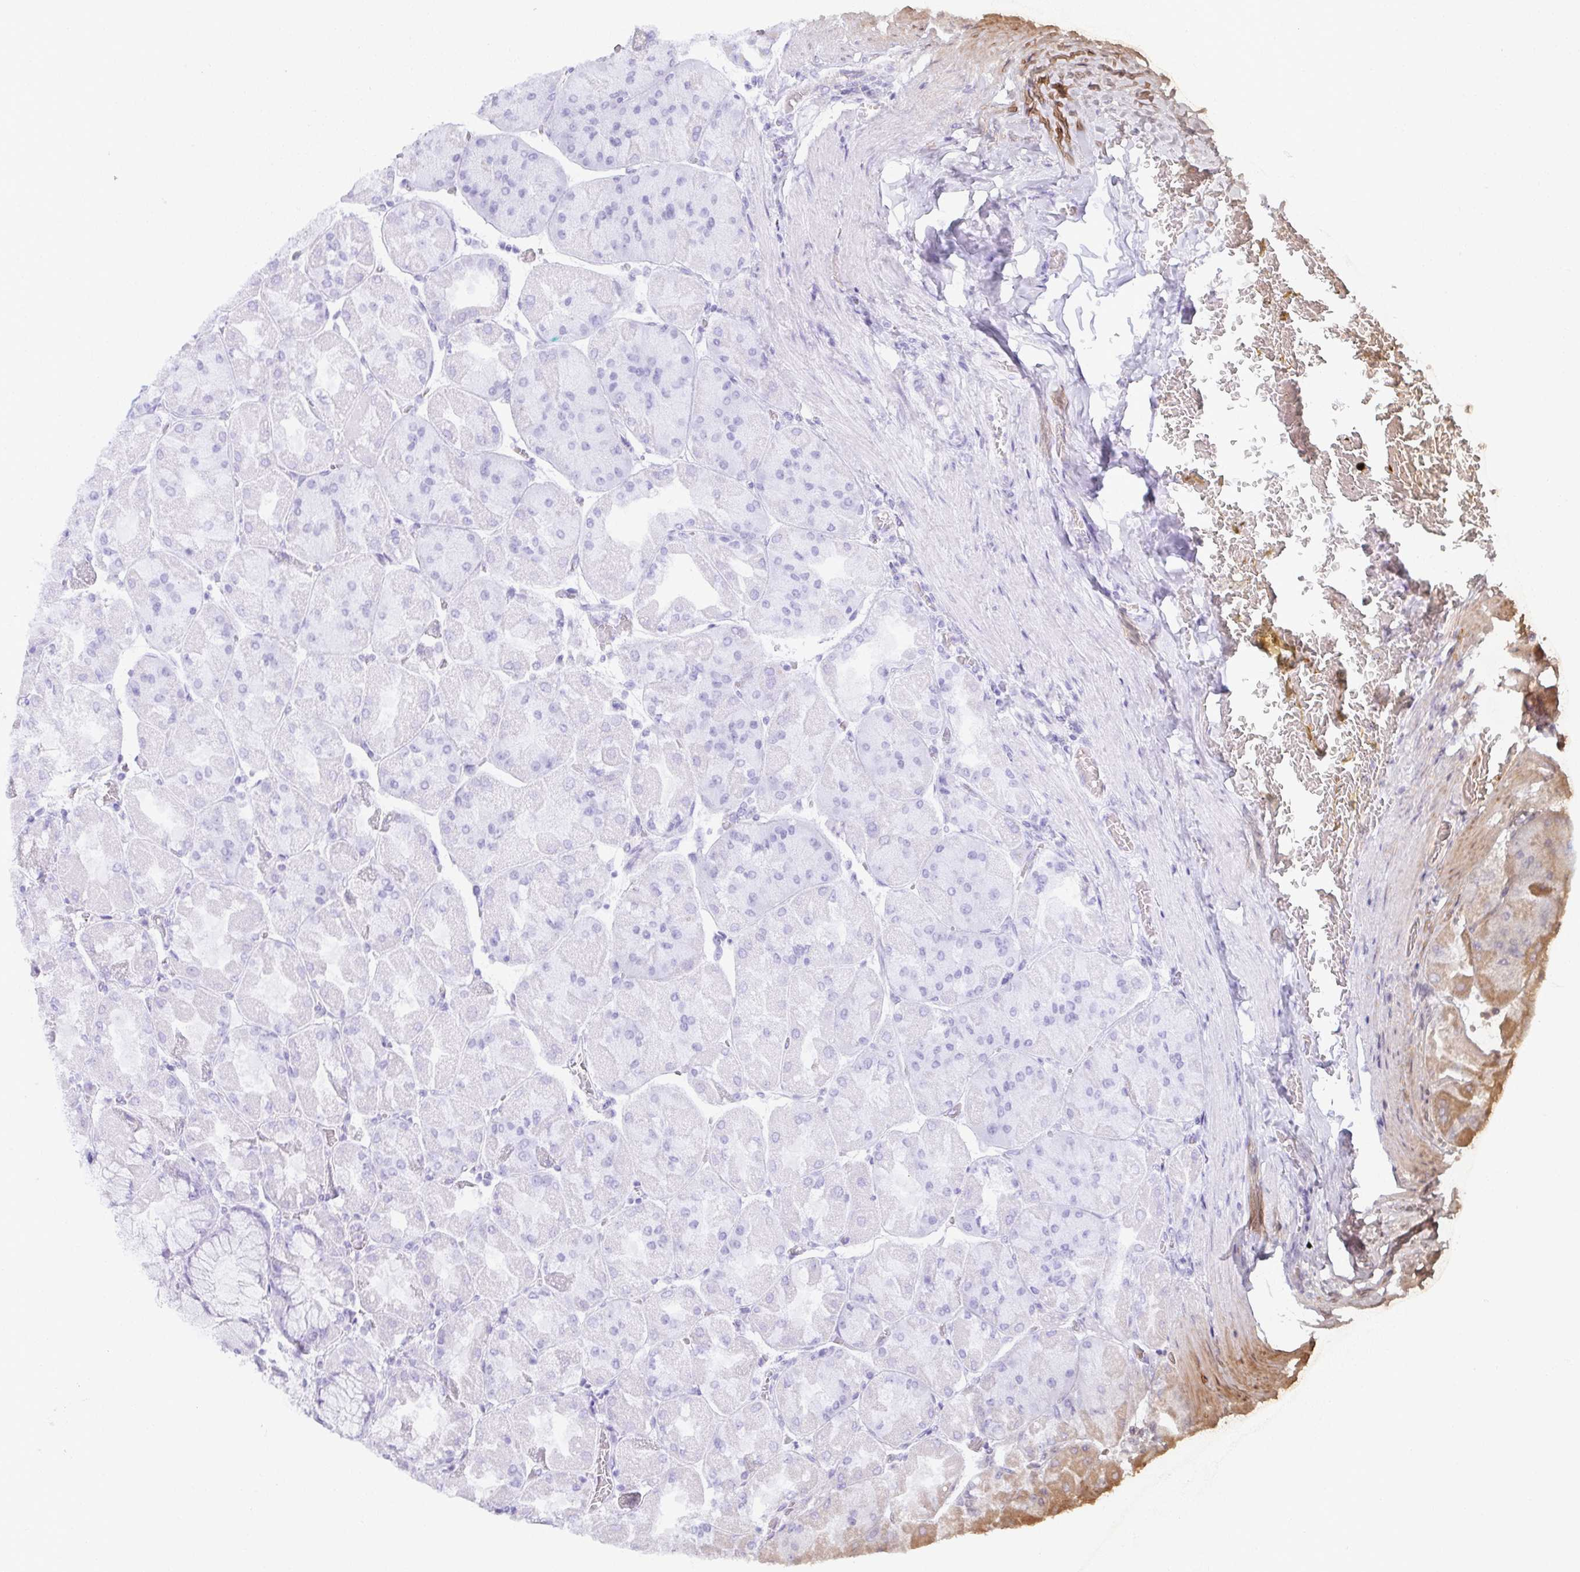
{"staining": {"intensity": "negative", "quantity": "none", "location": "none"}, "tissue": "stomach", "cell_type": "Glandular cells", "image_type": "normal", "snomed": [{"axis": "morphology", "description": "Normal tissue, NOS"}, {"axis": "topography", "description": "Stomach"}], "caption": "Immunohistochemistry (IHC) histopathology image of normal stomach: stomach stained with DAB (3,3'-diaminobenzidine) reveals no significant protein staining in glandular cells. (DAB (3,3'-diaminobenzidine) IHC visualized using brightfield microscopy, high magnification).", "gene": "DDN", "patient": {"sex": "female", "age": 61}}